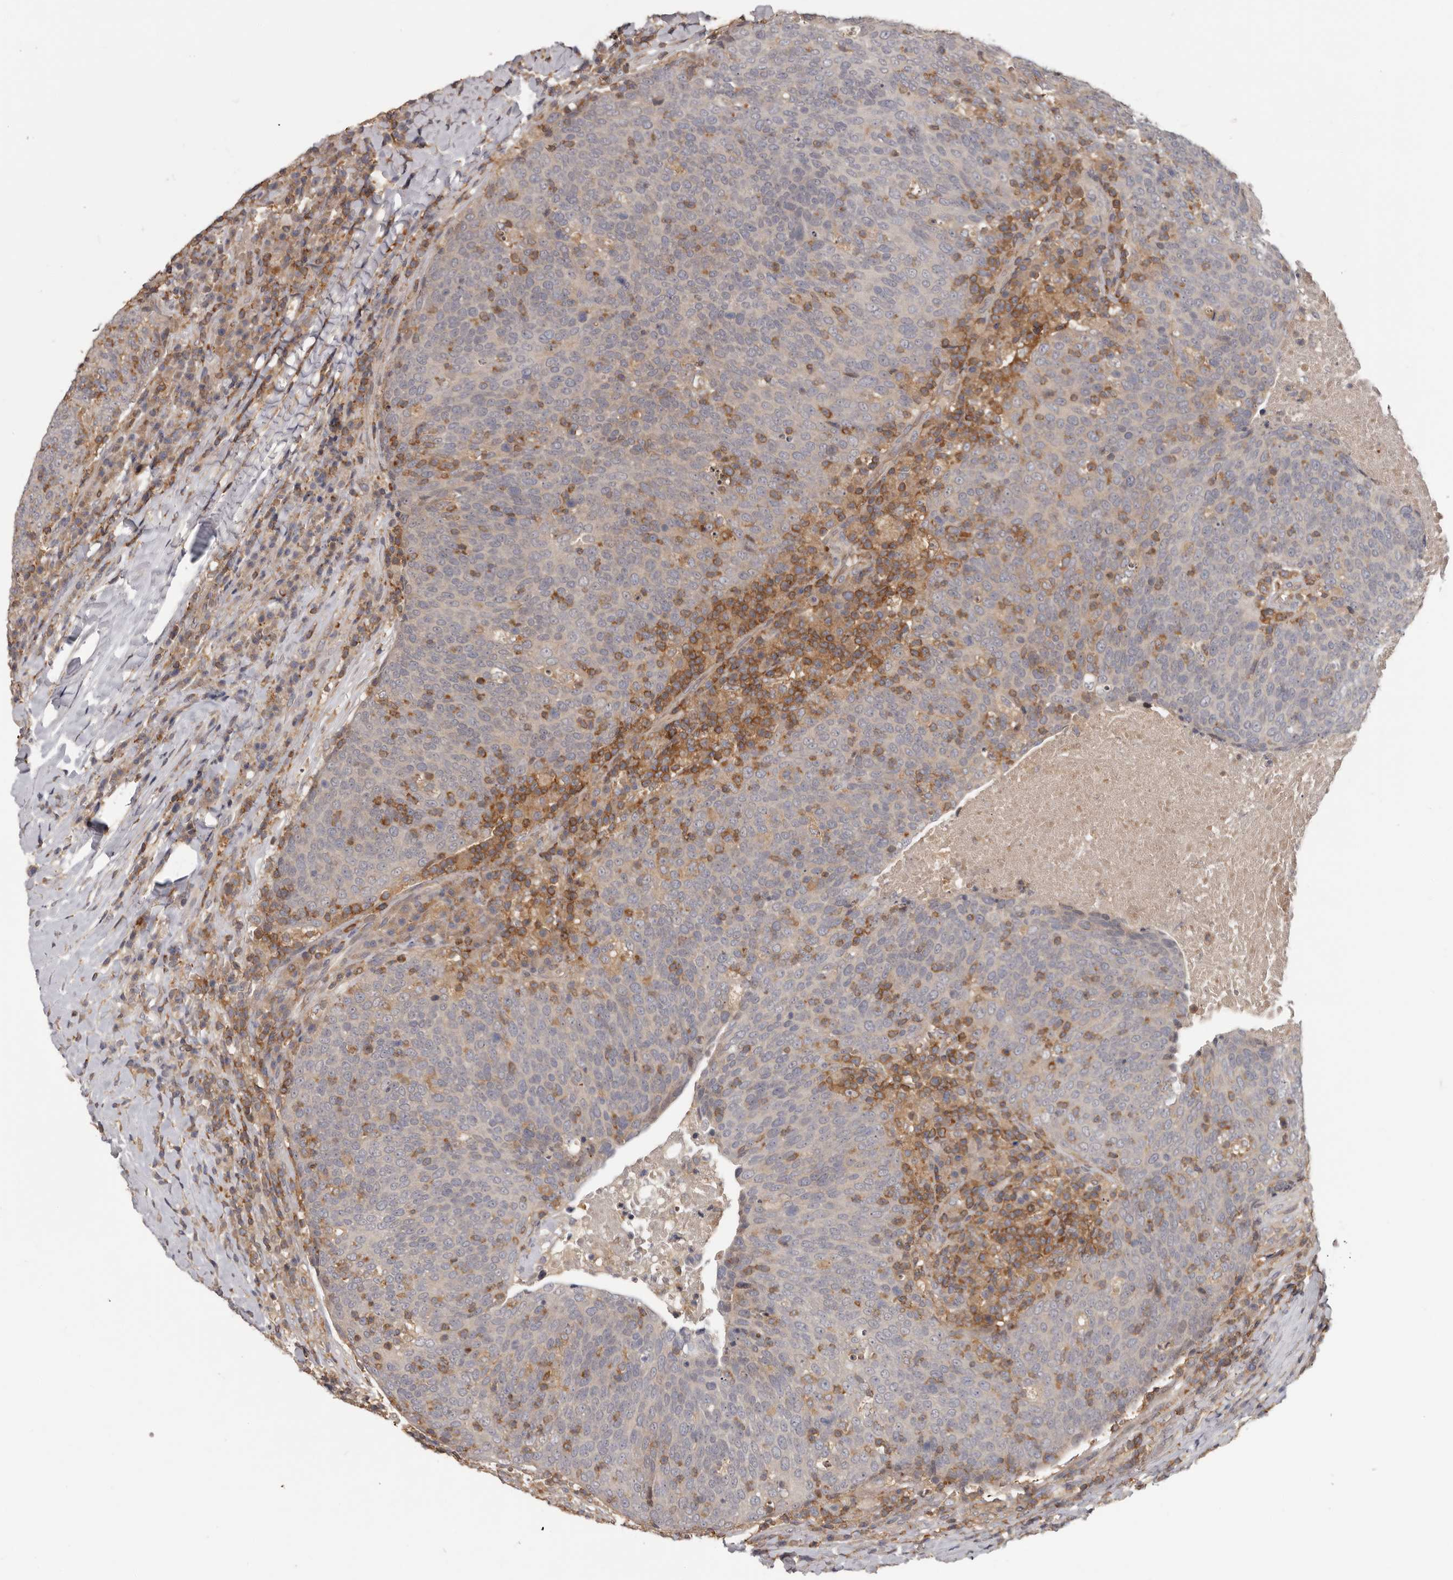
{"staining": {"intensity": "negative", "quantity": "none", "location": "none"}, "tissue": "head and neck cancer", "cell_type": "Tumor cells", "image_type": "cancer", "snomed": [{"axis": "morphology", "description": "Squamous cell carcinoma, NOS"}, {"axis": "morphology", "description": "Squamous cell carcinoma, metastatic, NOS"}, {"axis": "topography", "description": "Lymph node"}, {"axis": "topography", "description": "Head-Neck"}], "caption": "Immunohistochemistry photomicrograph of human head and neck cancer stained for a protein (brown), which demonstrates no expression in tumor cells. Brightfield microscopy of immunohistochemistry stained with DAB (3,3'-diaminobenzidine) (brown) and hematoxylin (blue), captured at high magnification.", "gene": "ANKRD44", "patient": {"sex": "male", "age": 62}}